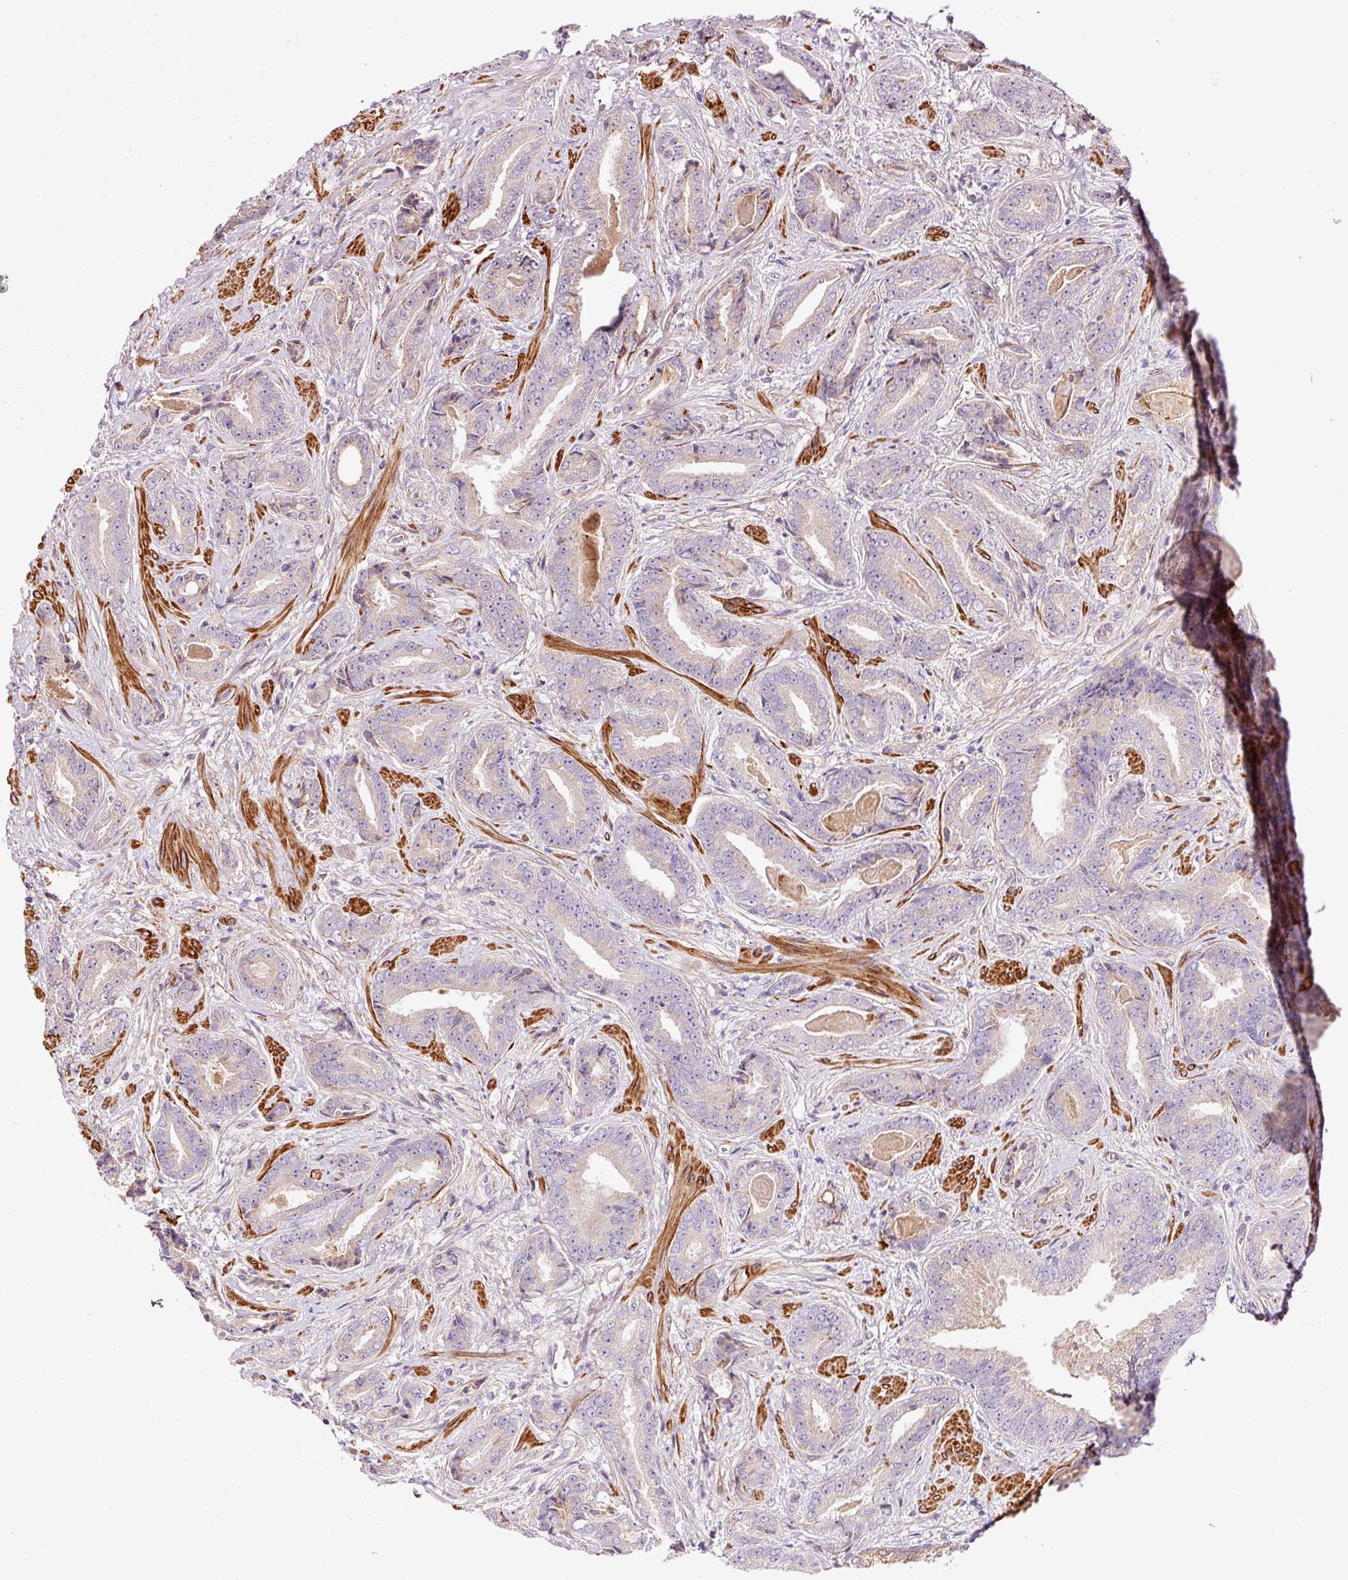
{"staining": {"intensity": "negative", "quantity": "none", "location": "none"}, "tissue": "prostate cancer", "cell_type": "Tumor cells", "image_type": "cancer", "snomed": [{"axis": "morphology", "description": "Adenocarcinoma, Low grade"}, {"axis": "topography", "description": "Prostate"}], "caption": "Protein analysis of prostate cancer (low-grade adenocarcinoma) reveals no significant staining in tumor cells. (DAB IHC with hematoxylin counter stain).", "gene": "ANKRD20A1", "patient": {"sex": "male", "age": 62}}